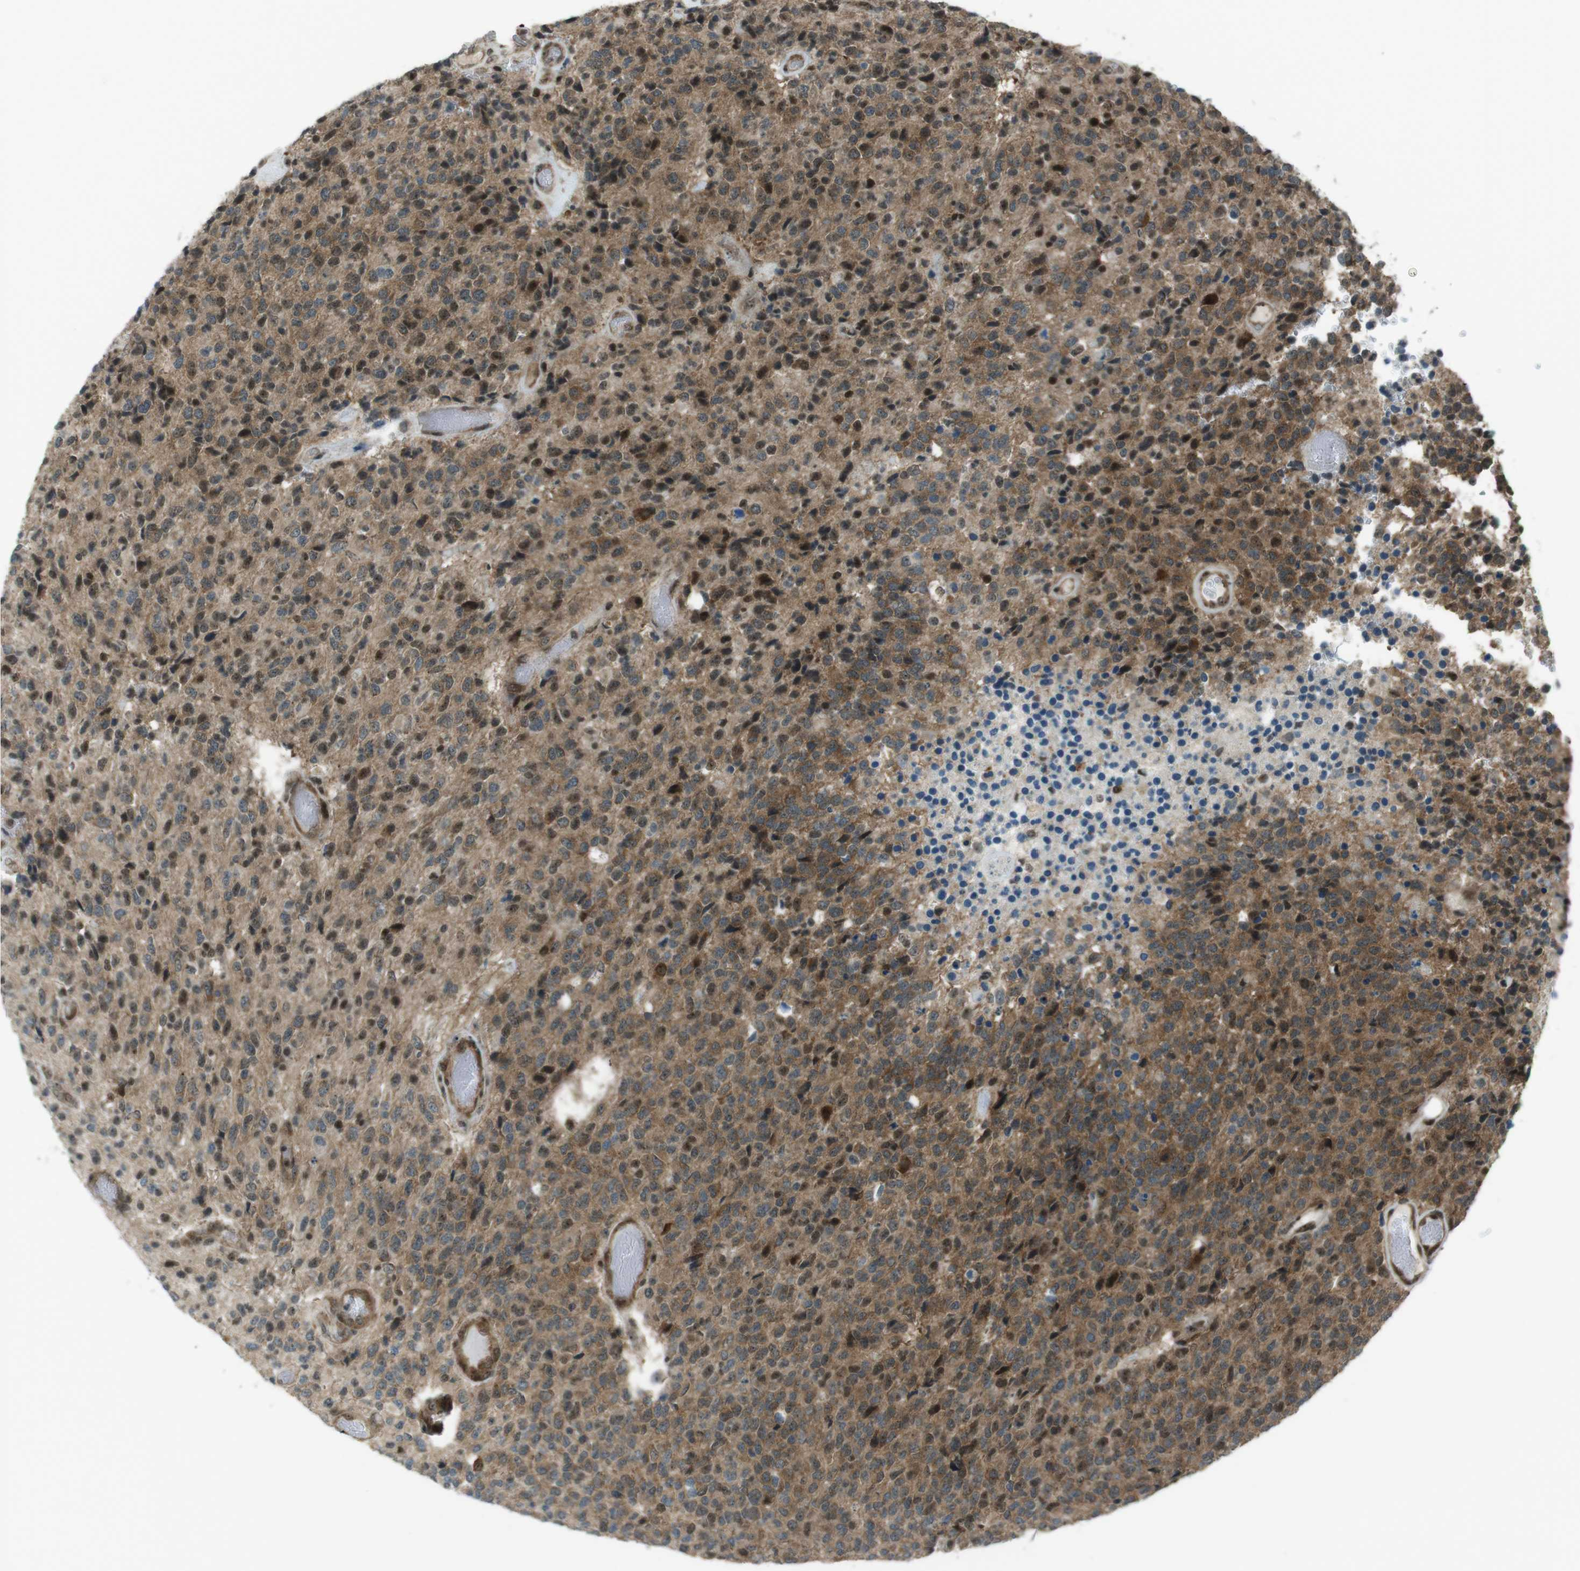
{"staining": {"intensity": "moderate", "quantity": ">75%", "location": "cytoplasmic/membranous"}, "tissue": "glioma", "cell_type": "Tumor cells", "image_type": "cancer", "snomed": [{"axis": "morphology", "description": "Glioma, malignant, High grade"}, {"axis": "topography", "description": "pancreas cauda"}], "caption": "Immunohistochemistry of human glioma exhibits medium levels of moderate cytoplasmic/membranous staining in about >75% of tumor cells.", "gene": "CSNK1D", "patient": {"sex": "male", "age": 60}}